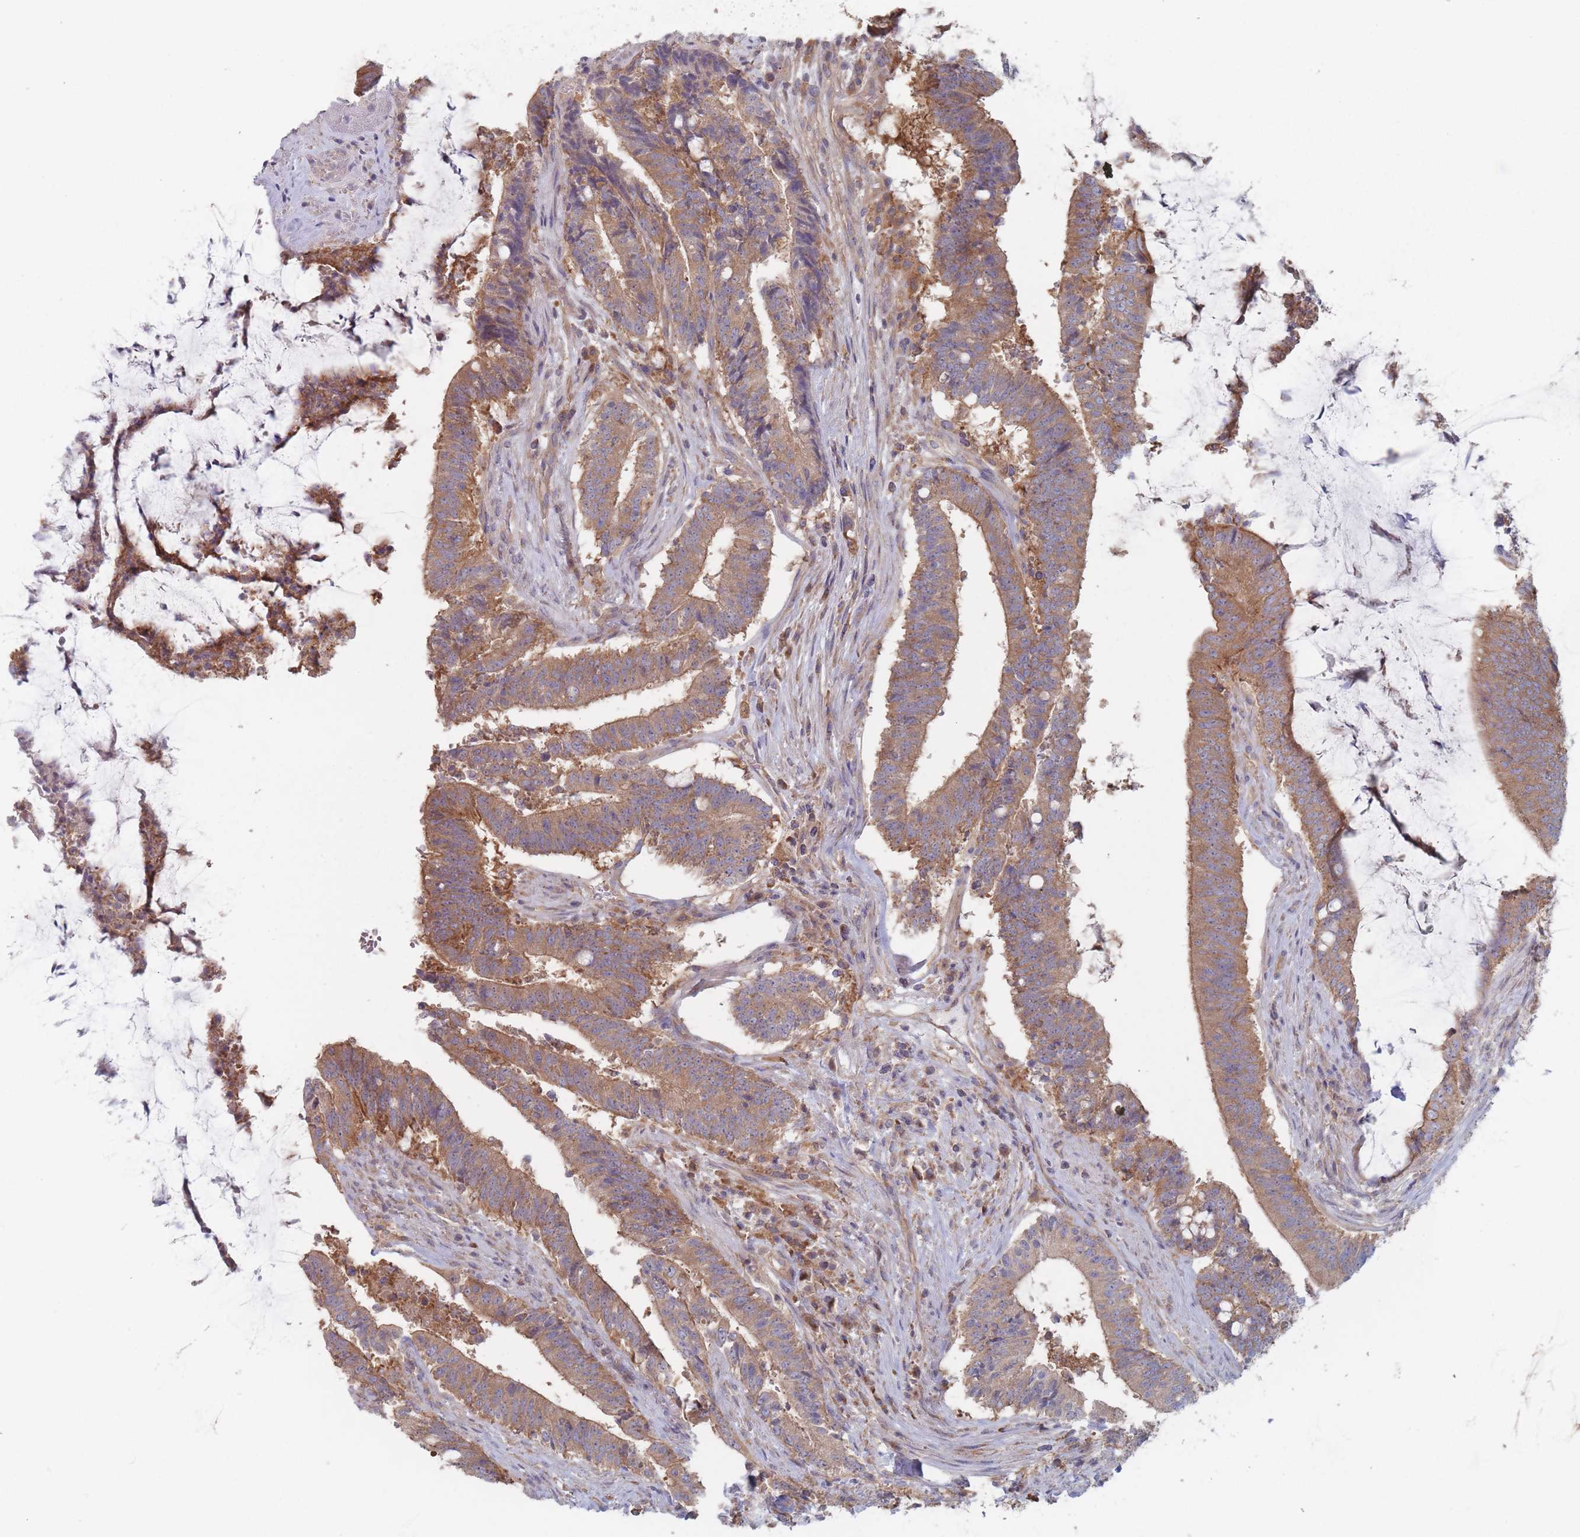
{"staining": {"intensity": "moderate", "quantity": ">75%", "location": "cytoplasmic/membranous"}, "tissue": "colorectal cancer", "cell_type": "Tumor cells", "image_type": "cancer", "snomed": [{"axis": "morphology", "description": "Adenocarcinoma, NOS"}, {"axis": "topography", "description": "Colon"}], "caption": "Adenocarcinoma (colorectal) tissue shows moderate cytoplasmic/membranous expression in approximately >75% of tumor cells", "gene": "EFCC1", "patient": {"sex": "female", "age": 43}}